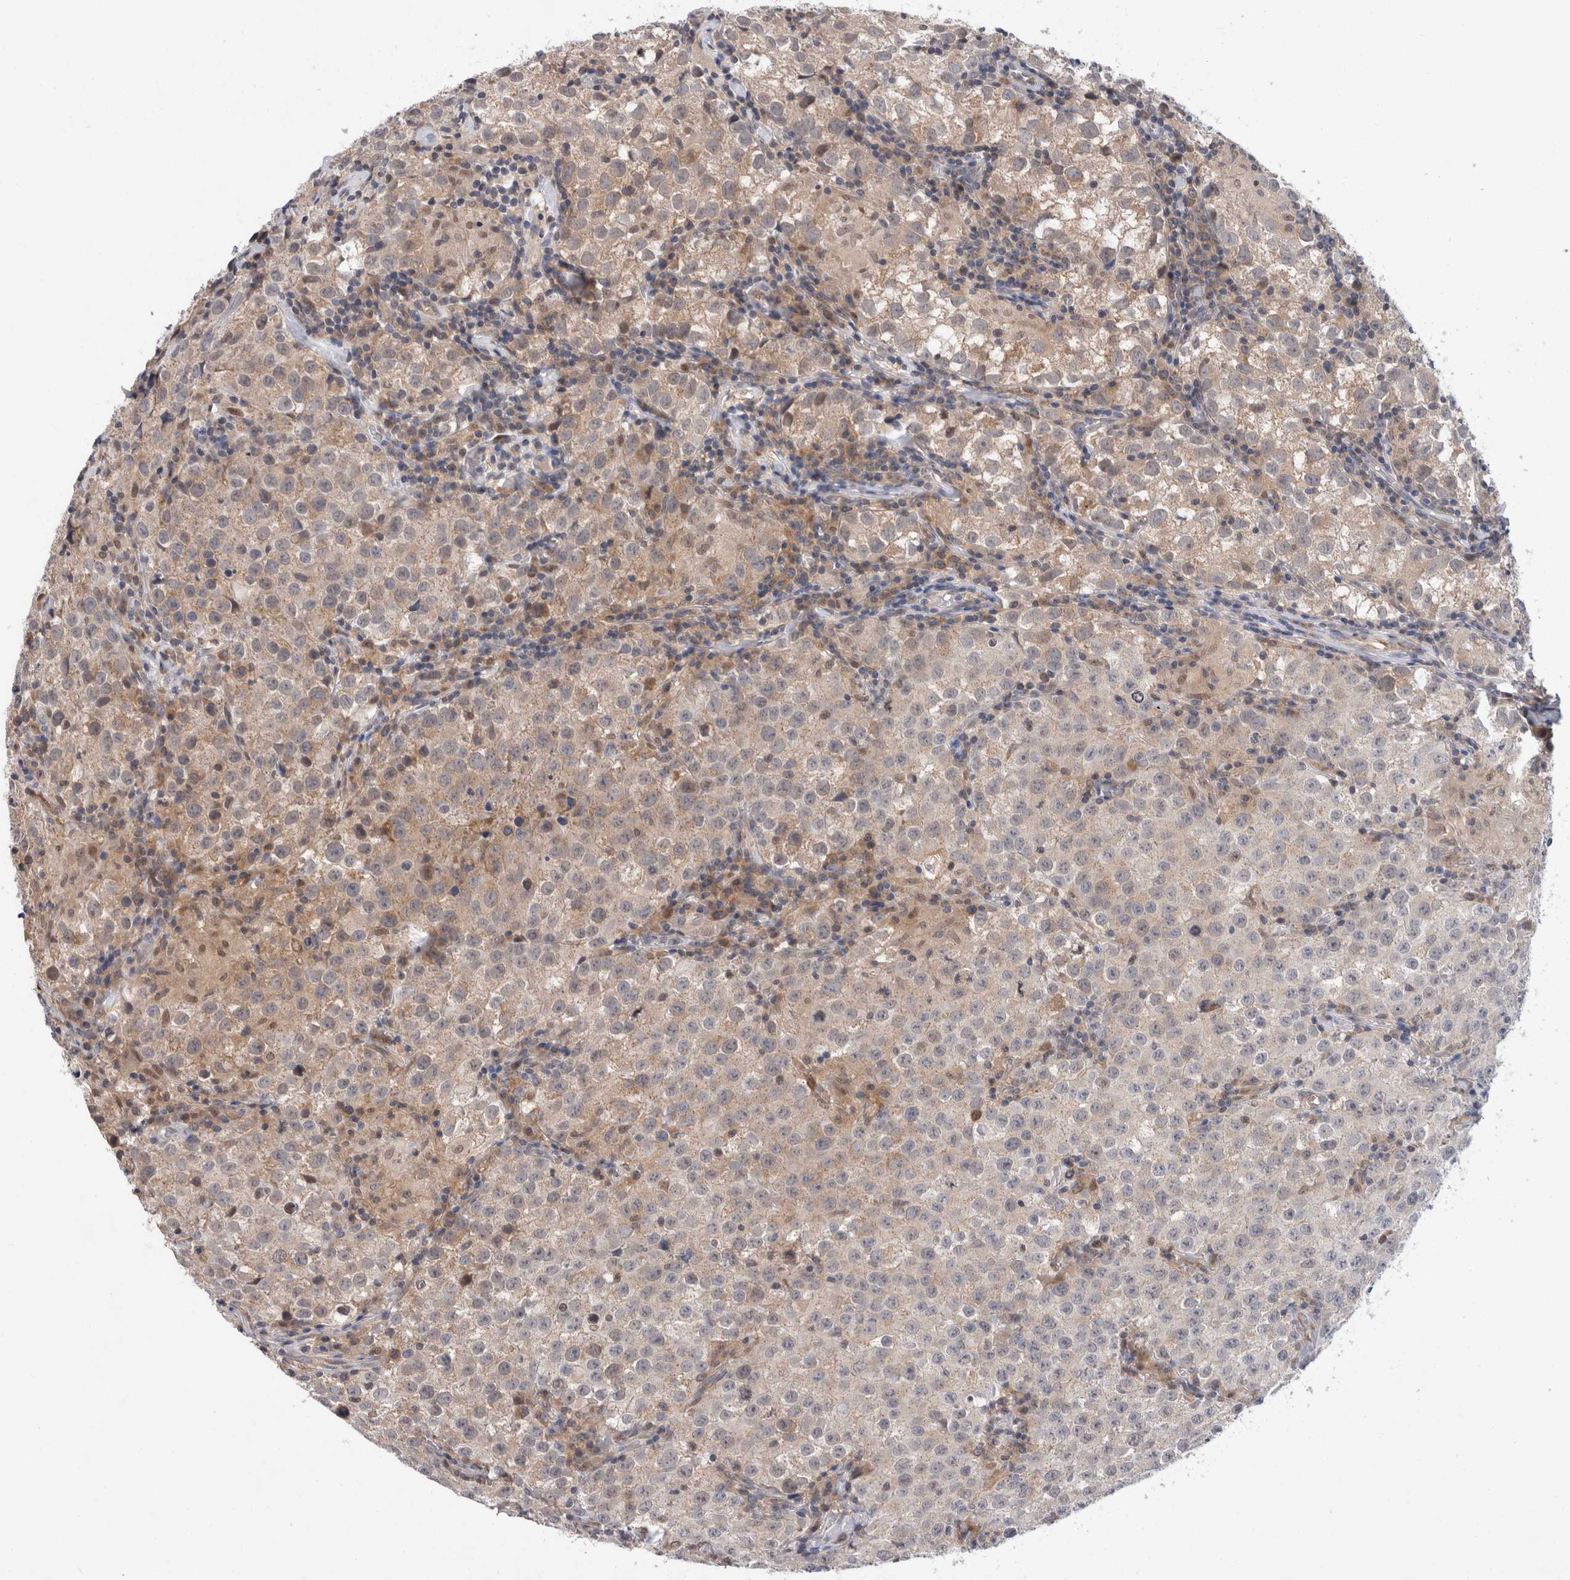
{"staining": {"intensity": "weak", "quantity": "25%-75%", "location": "cytoplasmic/membranous"}, "tissue": "testis cancer", "cell_type": "Tumor cells", "image_type": "cancer", "snomed": [{"axis": "morphology", "description": "Seminoma, NOS"}, {"axis": "morphology", "description": "Carcinoma, Embryonal, NOS"}, {"axis": "topography", "description": "Testis"}], "caption": "A low amount of weak cytoplasmic/membranous staining is seen in about 25%-75% of tumor cells in testis cancer tissue. Nuclei are stained in blue.", "gene": "MRPL37", "patient": {"sex": "male", "age": 43}}